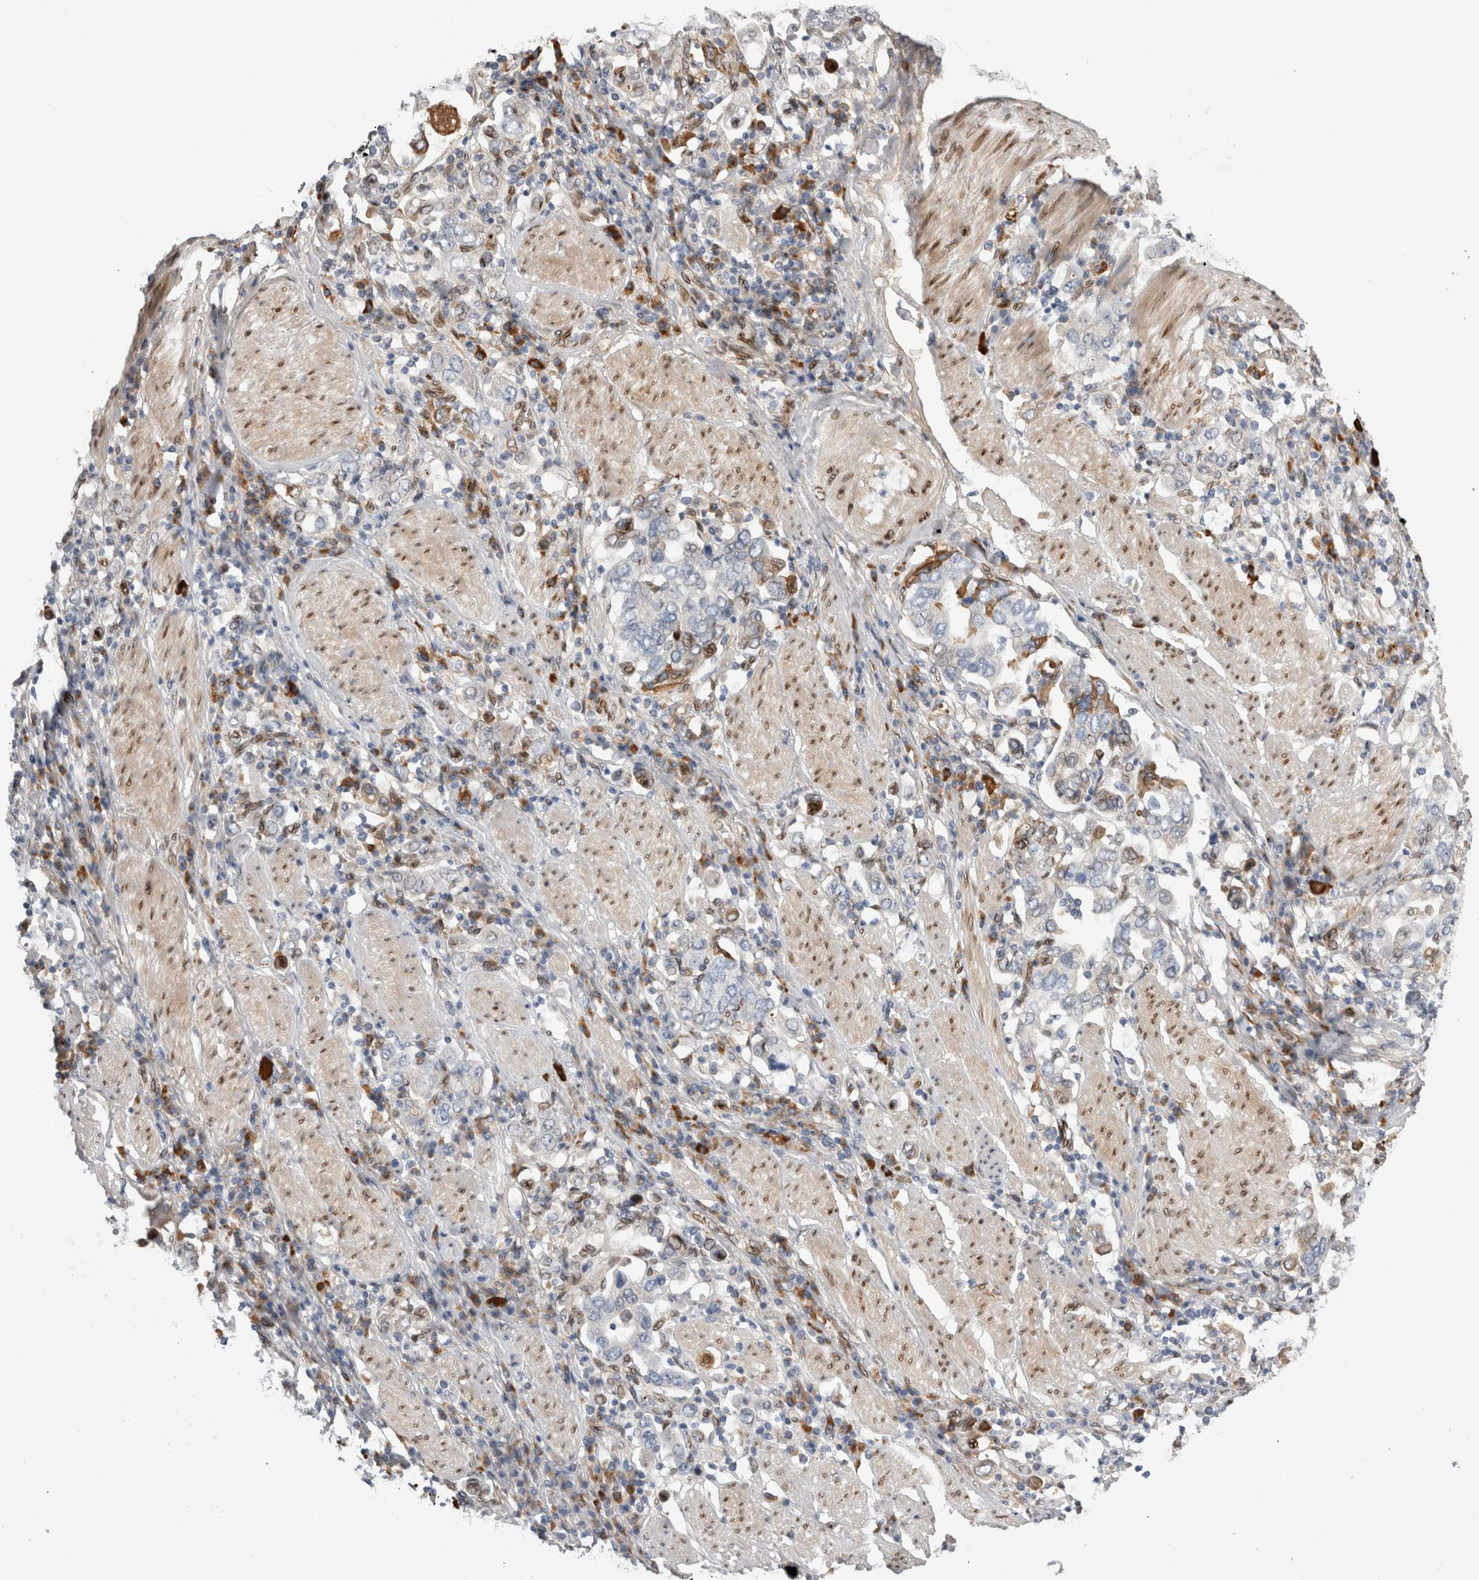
{"staining": {"intensity": "moderate", "quantity": "<25%", "location": "cytoplasmic/membranous,nuclear"}, "tissue": "stomach cancer", "cell_type": "Tumor cells", "image_type": "cancer", "snomed": [{"axis": "morphology", "description": "Adenocarcinoma, NOS"}, {"axis": "topography", "description": "Stomach, upper"}], "caption": "Tumor cells exhibit moderate cytoplasmic/membranous and nuclear positivity in about <25% of cells in adenocarcinoma (stomach). The protein of interest is shown in brown color, while the nuclei are stained blue.", "gene": "DMTN", "patient": {"sex": "male", "age": 62}}